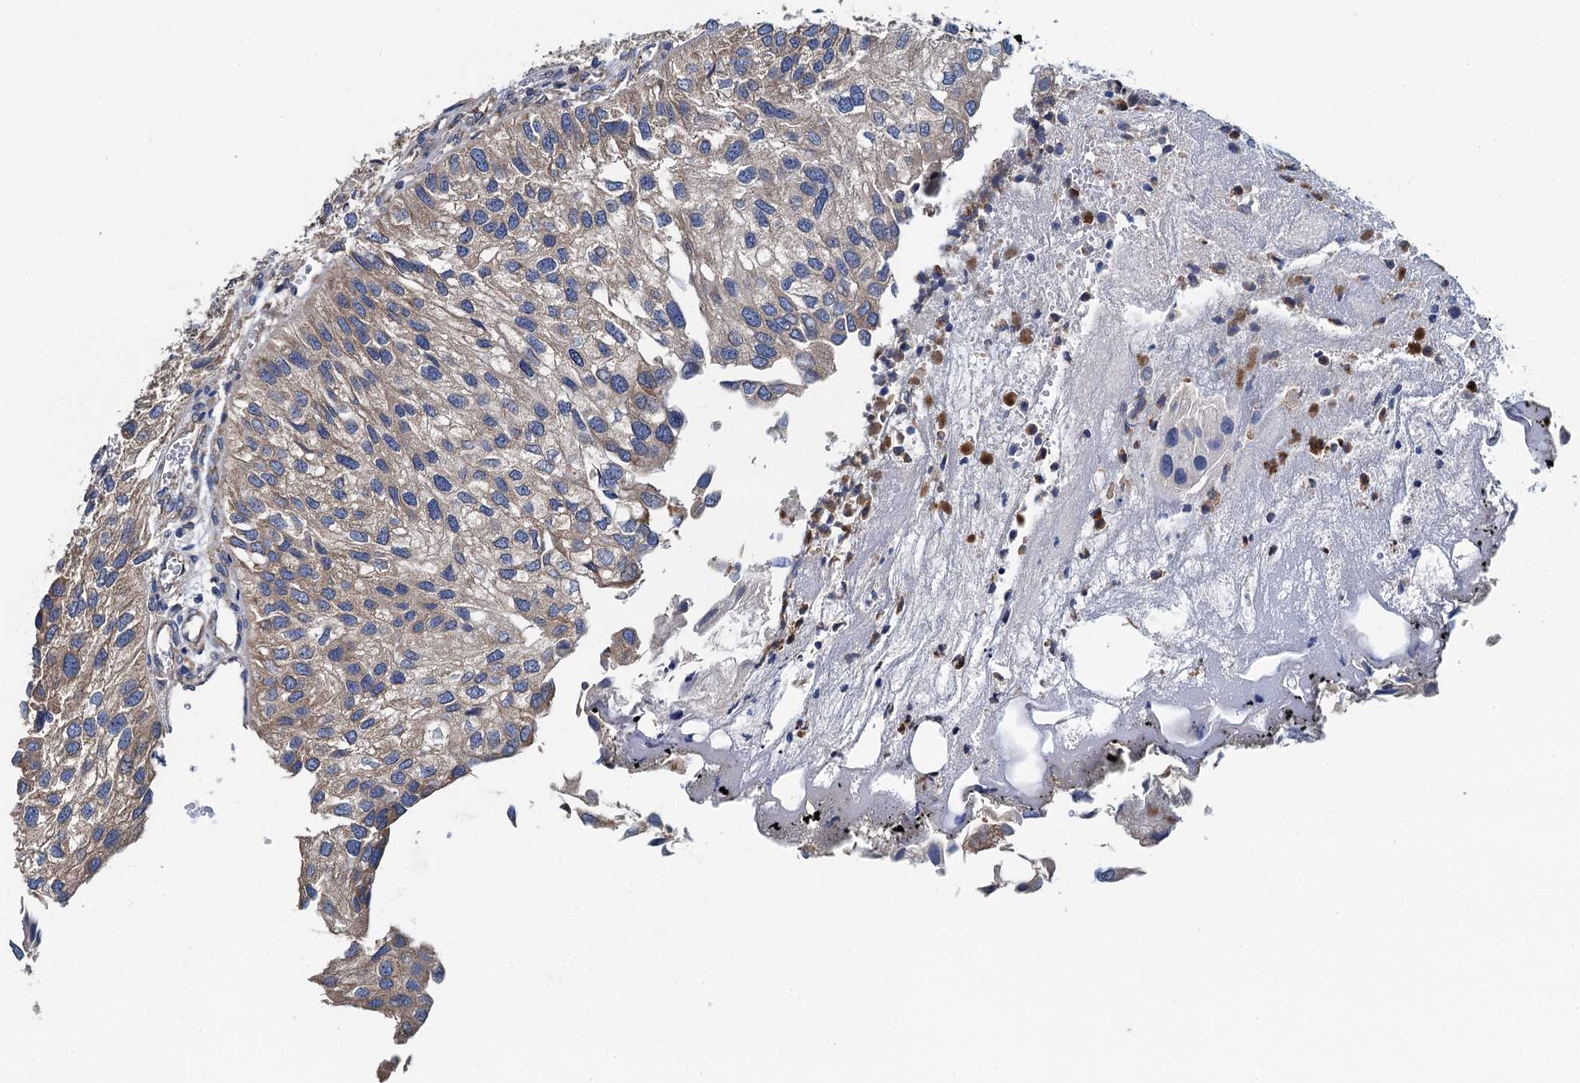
{"staining": {"intensity": "weak", "quantity": "<25%", "location": "cytoplasmic/membranous"}, "tissue": "urothelial cancer", "cell_type": "Tumor cells", "image_type": "cancer", "snomed": [{"axis": "morphology", "description": "Urothelial carcinoma, Low grade"}, {"axis": "topography", "description": "Urinary bladder"}], "caption": "DAB (3,3'-diaminobenzidine) immunohistochemical staining of urothelial cancer reveals no significant expression in tumor cells. The staining was performed using DAB (3,3'-diaminobenzidine) to visualize the protein expression in brown, while the nuclei were stained in blue with hematoxylin (Magnification: 20x).", "gene": "ADCY9", "patient": {"sex": "female", "age": 89}}